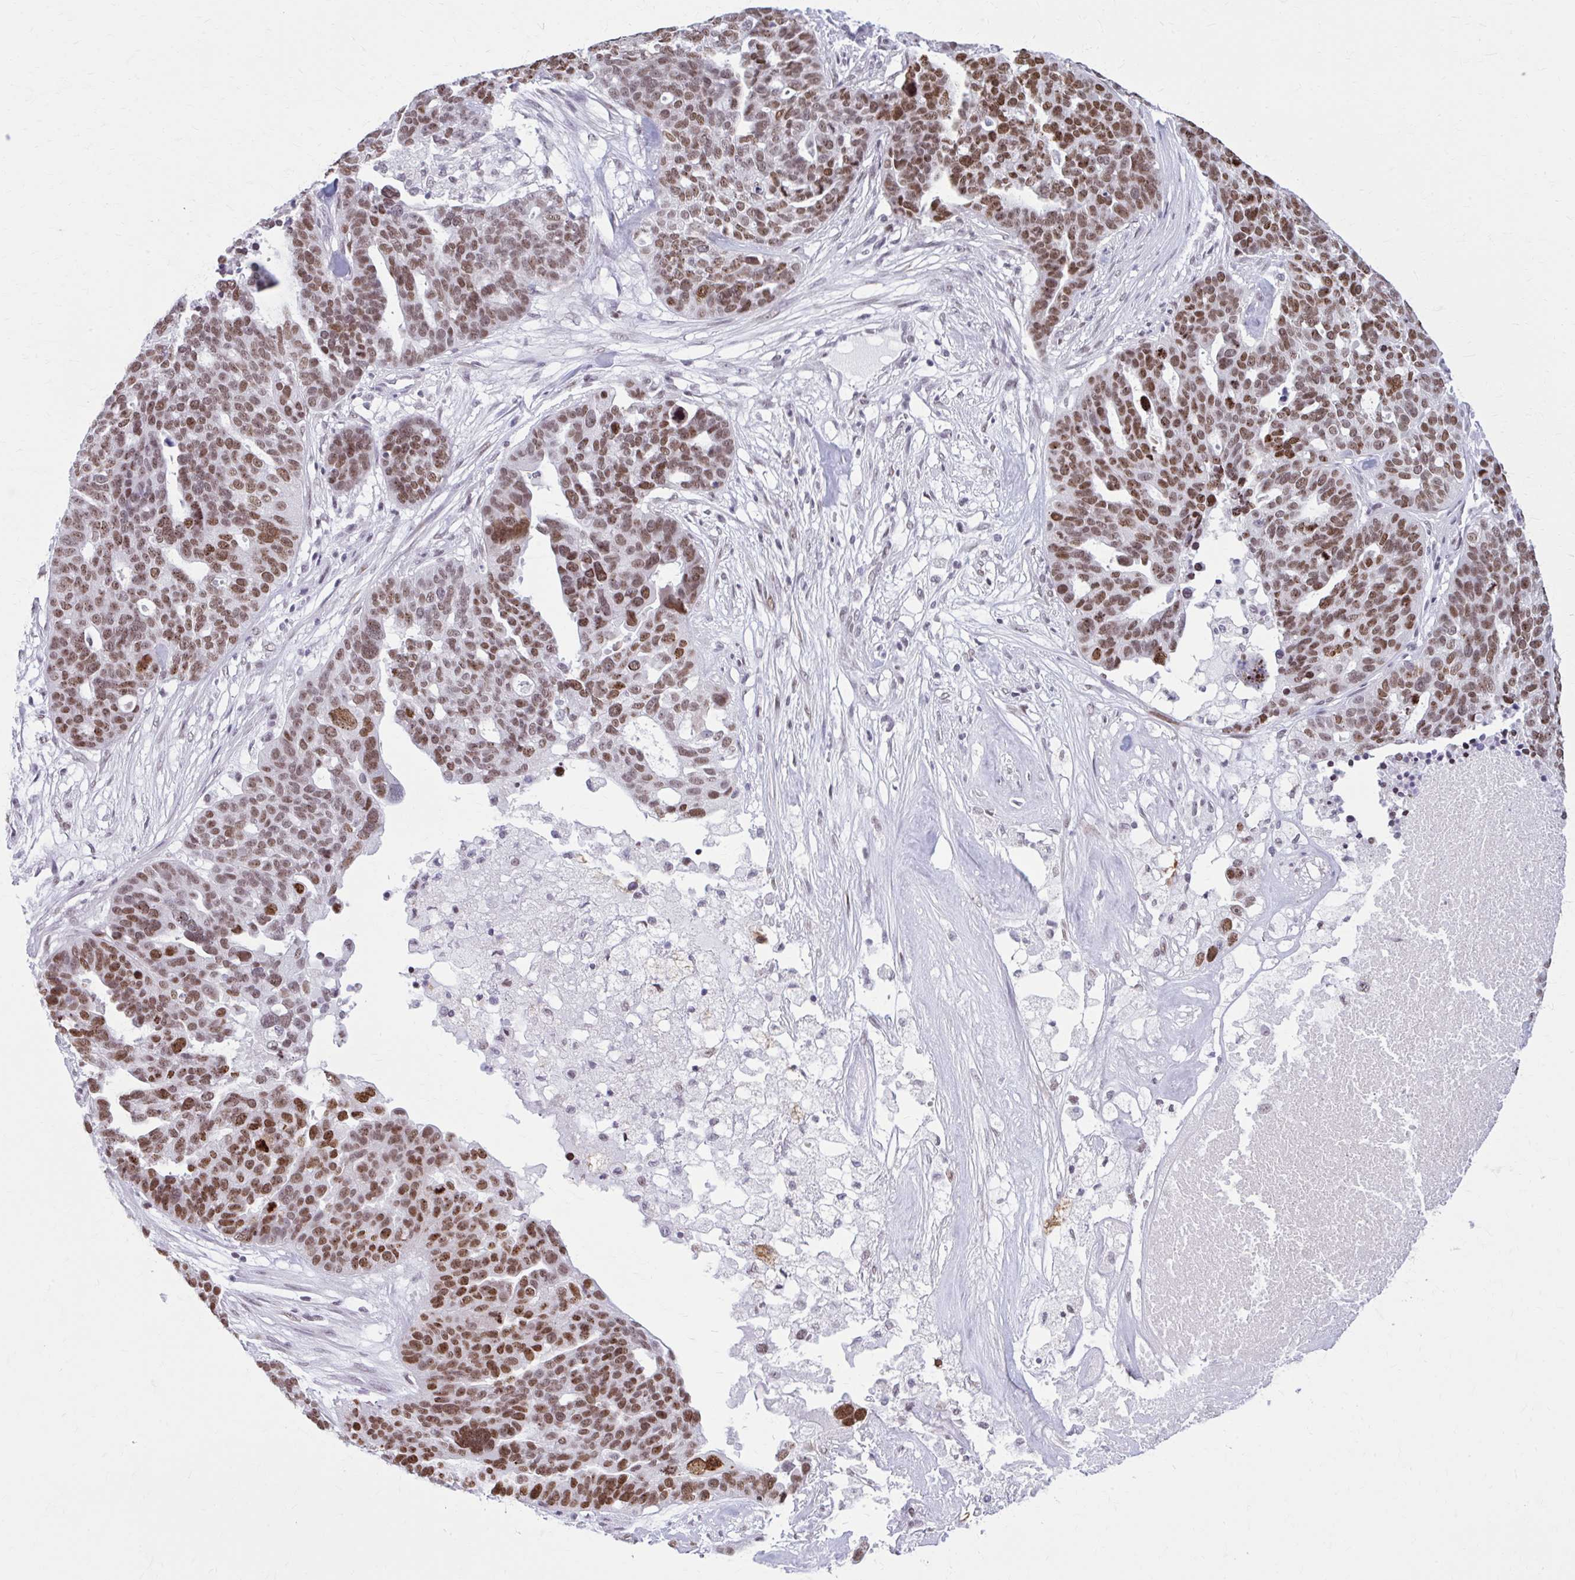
{"staining": {"intensity": "moderate", "quantity": ">75%", "location": "nuclear"}, "tissue": "ovarian cancer", "cell_type": "Tumor cells", "image_type": "cancer", "snomed": [{"axis": "morphology", "description": "Cystadenocarcinoma, serous, NOS"}, {"axis": "topography", "description": "Ovary"}], "caption": "DAB immunohistochemical staining of human serous cystadenocarcinoma (ovarian) demonstrates moderate nuclear protein staining in approximately >75% of tumor cells. Using DAB (3,3'-diaminobenzidine) (brown) and hematoxylin (blue) stains, captured at high magnification using brightfield microscopy.", "gene": "PABIR1", "patient": {"sex": "female", "age": 59}}